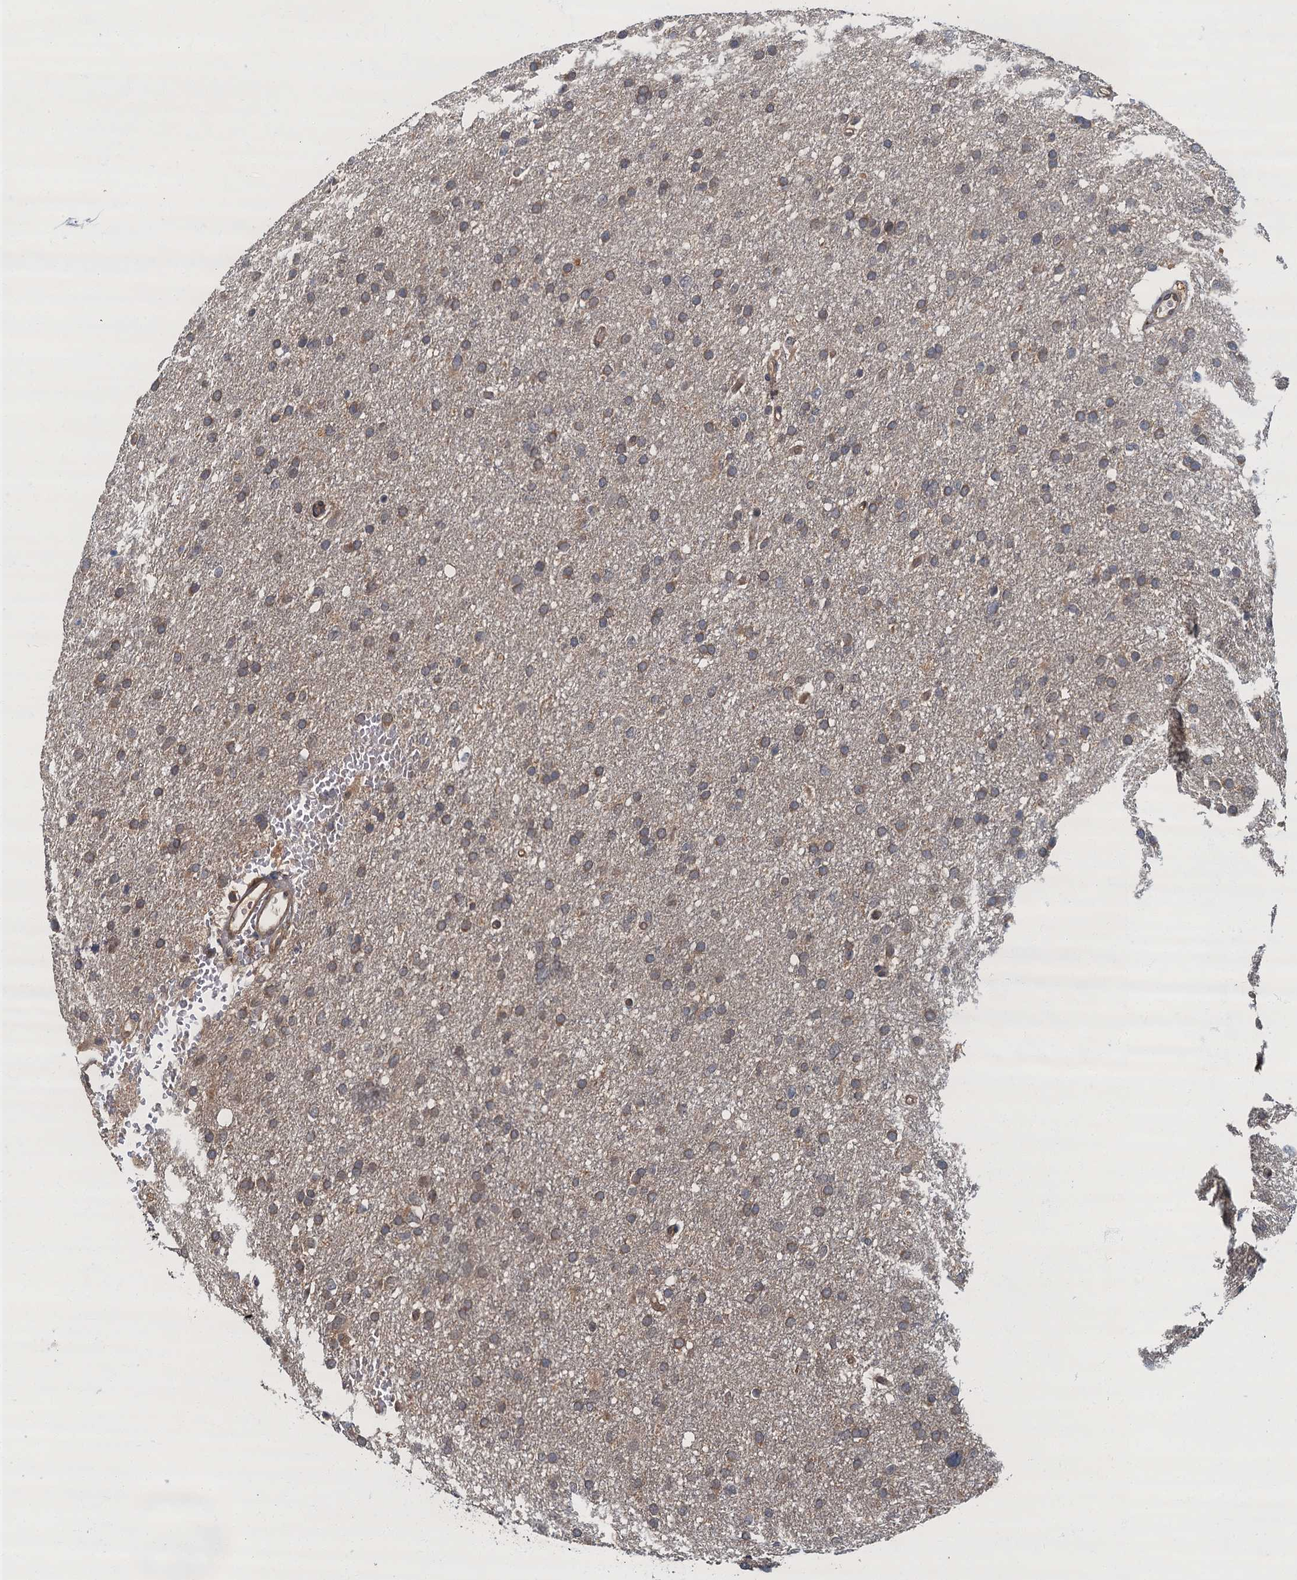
{"staining": {"intensity": "weak", "quantity": ">75%", "location": "cytoplasmic/membranous"}, "tissue": "glioma", "cell_type": "Tumor cells", "image_type": "cancer", "snomed": [{"axis": "morphology", "description": "Glioma, malignant, High grade"}, {"axis": "topography", "description": "Cerebral cortex"}], "caption": "Human high-grade glioma (malignant) stained for a protein (brown) demonstrates weak cytoplasmic/membranous positive expression in about >75% of tumor cells.", "gene": "TBCK", "patient": {"sex": "female", "age": 36}}